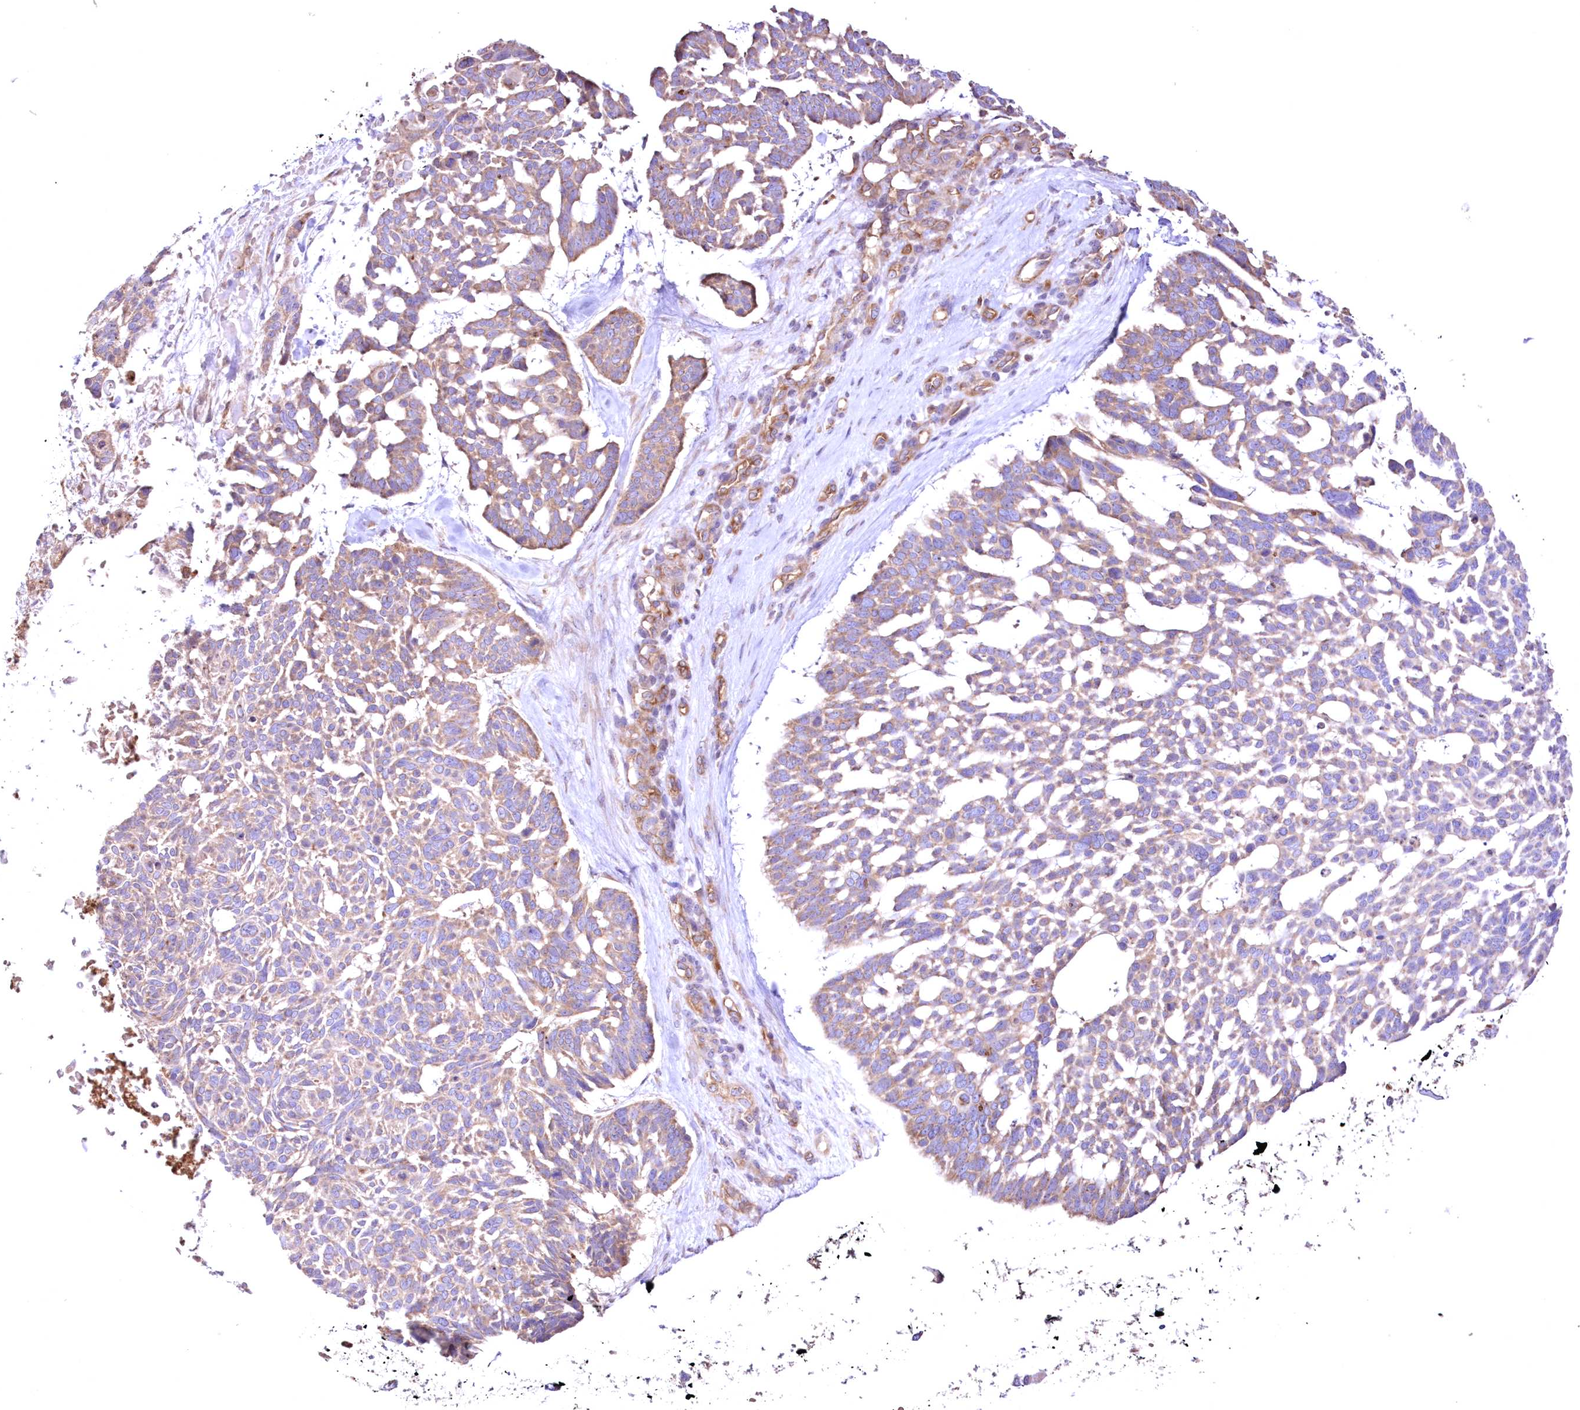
{"staining": {"intensity": "weak", "quantity": "25%-75%", "location": "cytoplasmic/membranous"}, "tissue": "skin cancer", "cell_type": "Tumor cells", "image_type": "cancer", "snomed": [{"axis": "morphology", "description": "Basal cell carcinoma"}, {"axis": "topography", "description": "Skin"}], "caption": "Skin basal cell carcinoma stained for a protein (brown) shows weak cytoplasmic/membranous positive staining in about 25%-75% of tumor cells.", "gene": "FCHO2", "patient": {"sex": "male", "age": 88}}